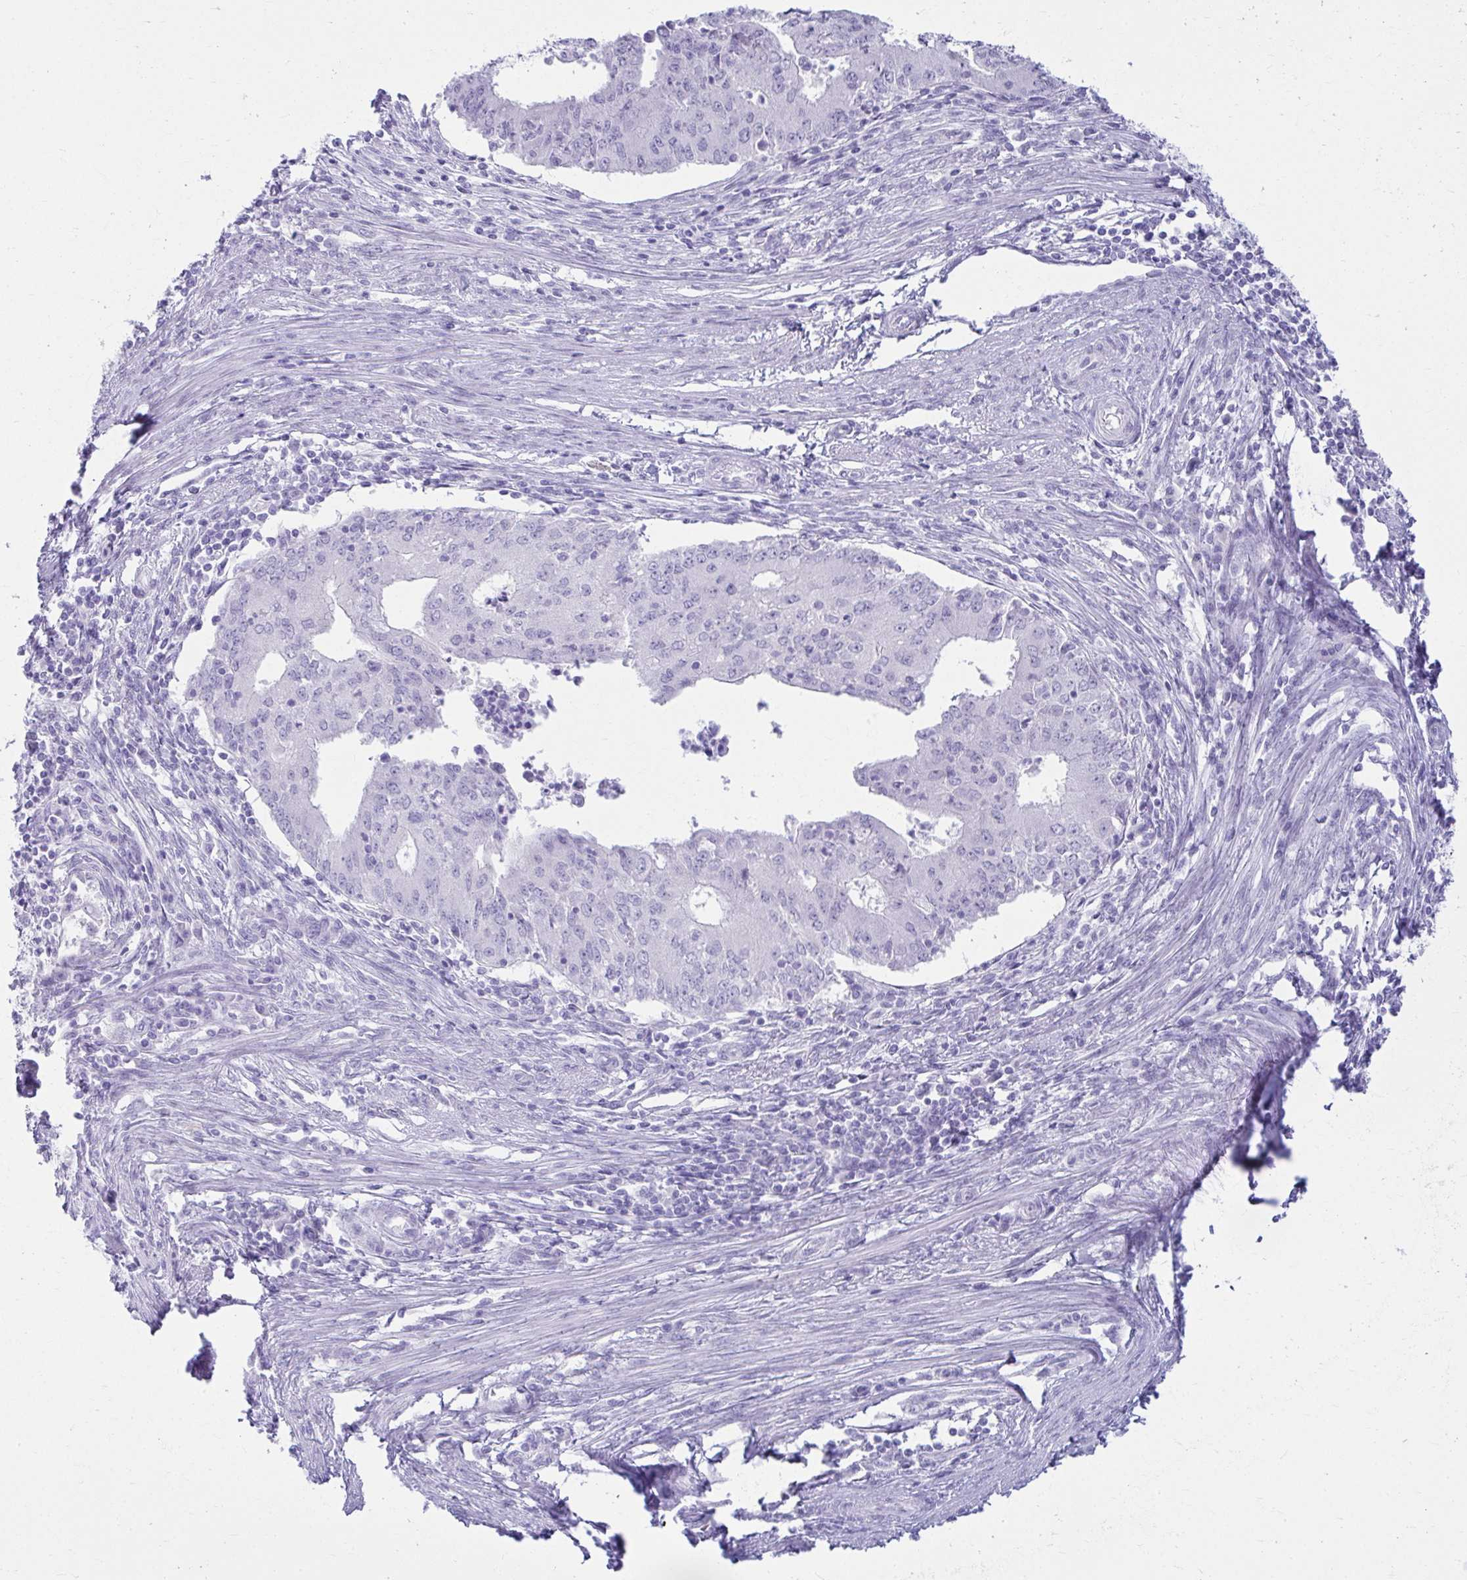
{"staining": {"intensity": "negative", "quantity": "none", "location": "none"}, "tissue": "endometrial cancer", "cell_type": "Tumor cells", "image_type": "cancer", "snomed": [{"axis": "morphology", "description": "Adenocarcinoma, NOS"}, {"axis": "topography", "description": "Endometrium"}], "caption": "An immunohistochemistry (IHC) histopathology image of endometrial cancer (adenocarcinoma) is shown. There is no staining in tumor cells of endometrial cancer (adenocarcinoma).", "gene": "ATP4B", "patient": {"sex": "female", "age": 50}}